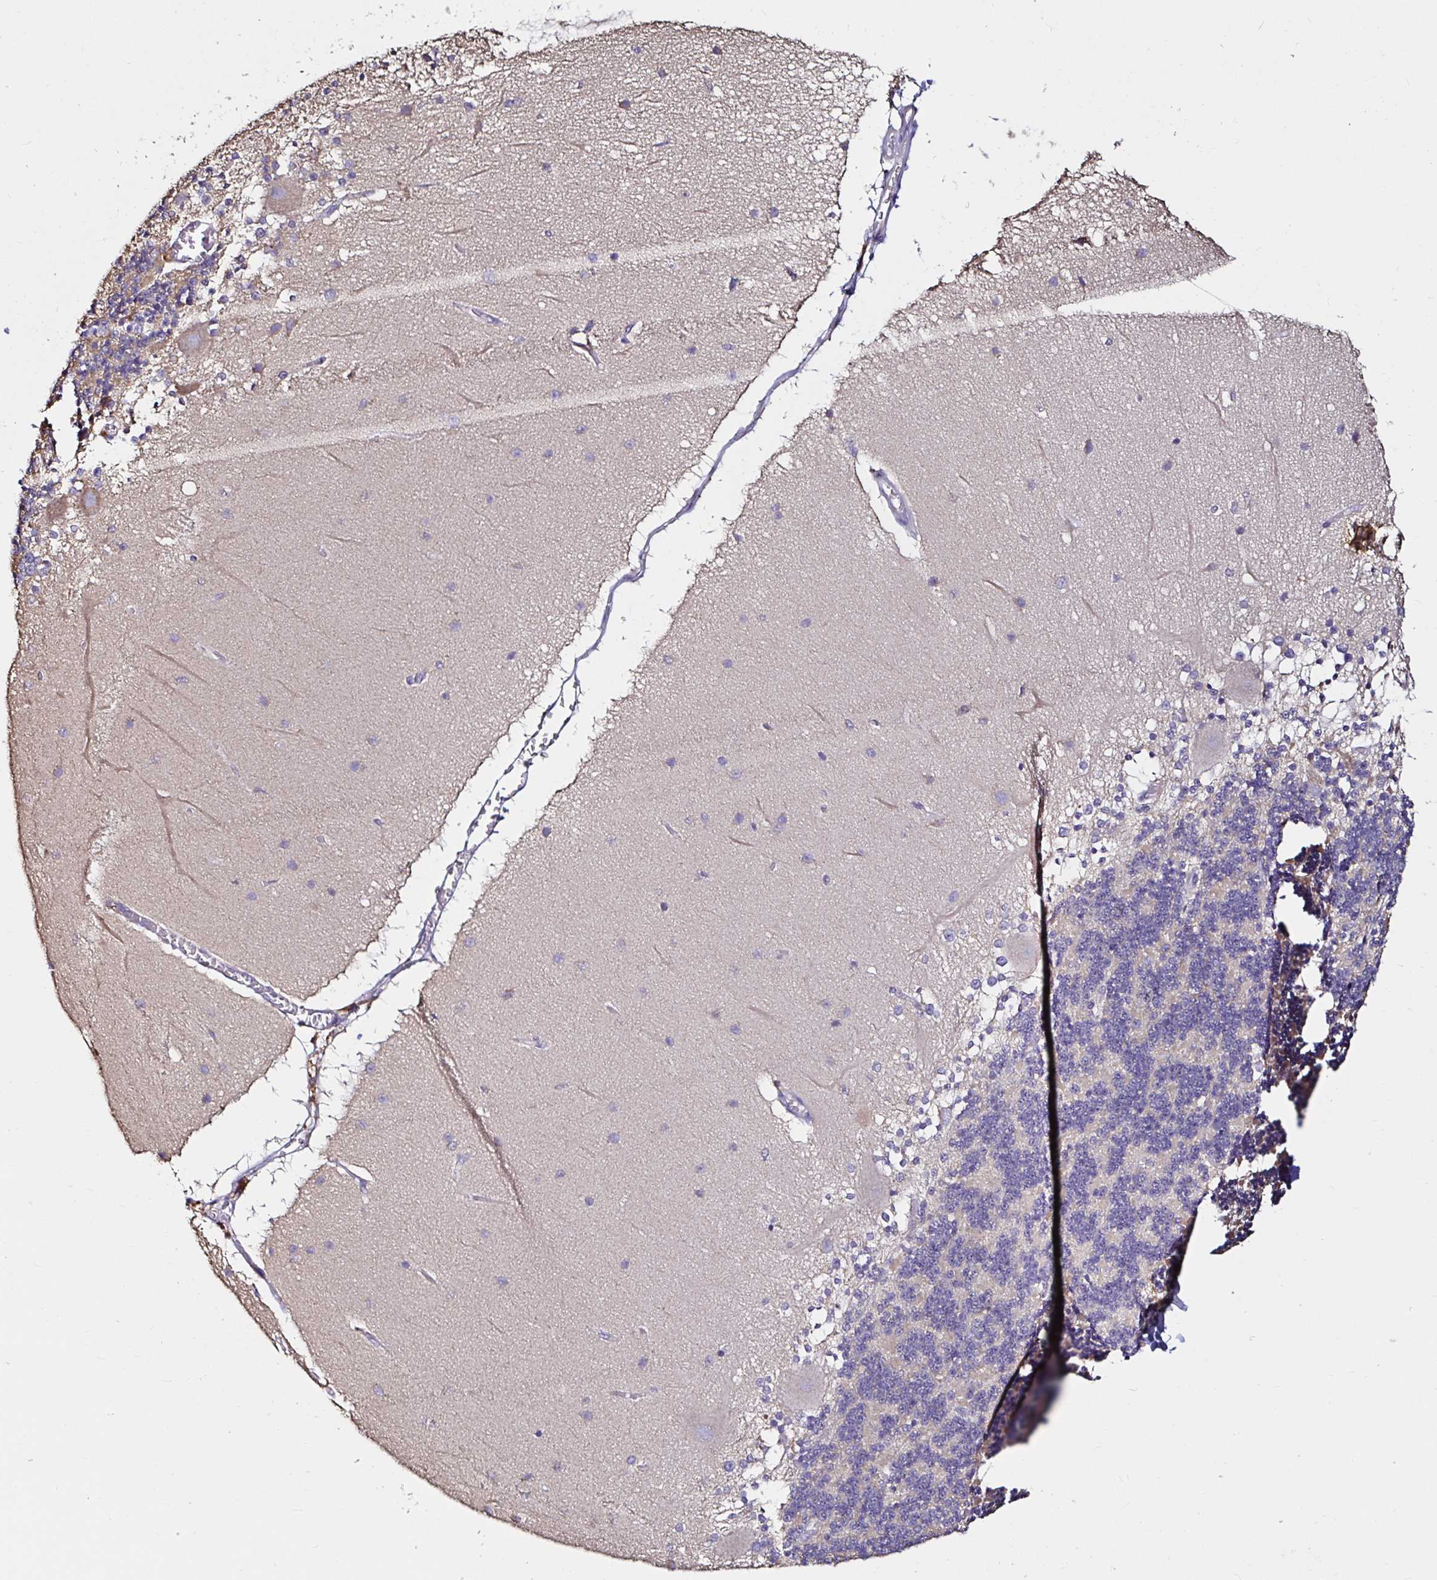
{"staining": {"intensity": "moderate", "quantity": "25%-75%", "location": "cytoplasmic/membranous"}, "tissue": "cerebellum", "cell_type": "Cells in granular layer", "image_type": "normal", "snomed": [{"axis": "morphology", "description": "Normal tissue, NOS"}, {"axis": "topography", "description": "Cerebellum"}], "caption": "Protein expression analysis of normal cerebellum shows moderate cytoplasmic/membranous positivity in approximately 25%-75% of cells in granular layer.", "gene": "MSR1", "patient": {"sex": "female", "age": 54}}